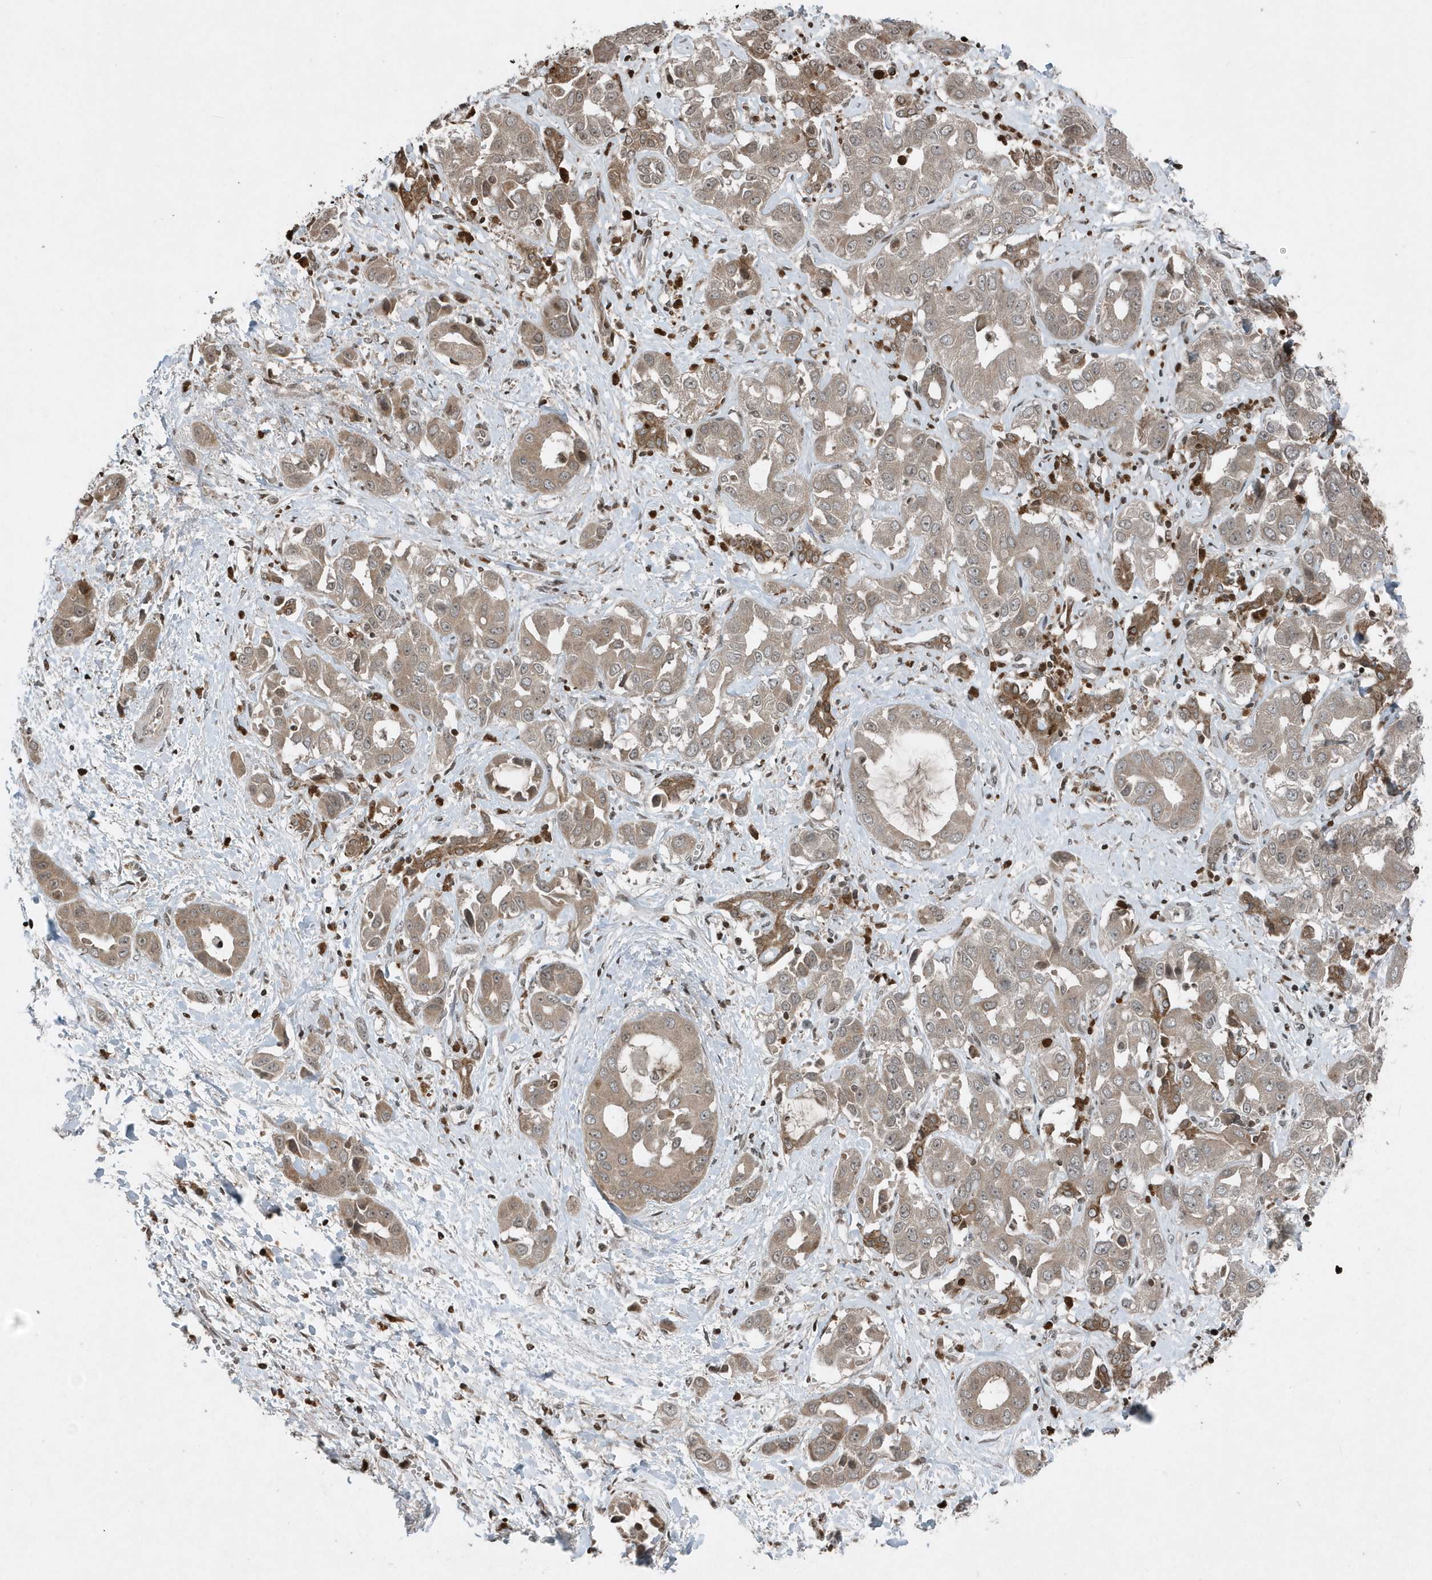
{"staining": {"intensity": "moderate", "quantity": "25%-75%", "location": "cytoplasmic/membranous"}, "tissue": "liver cancer", "cell_type": "Tumor cells", "image_type": "cancer", "snomed": [{"axis": "morphology", "description": "Cholangiocarcinoma"}, {"axis": "topography", "description": "Liver"}], "caption": "DAB immunohistochemical staining of human liver cancer displays moderate cytoplasmic/membranous protein positivity in approximately 25%-75% of tumor cells.", "gene": "EIF2B1", "patient": {"sex": "female", "age": 52}}